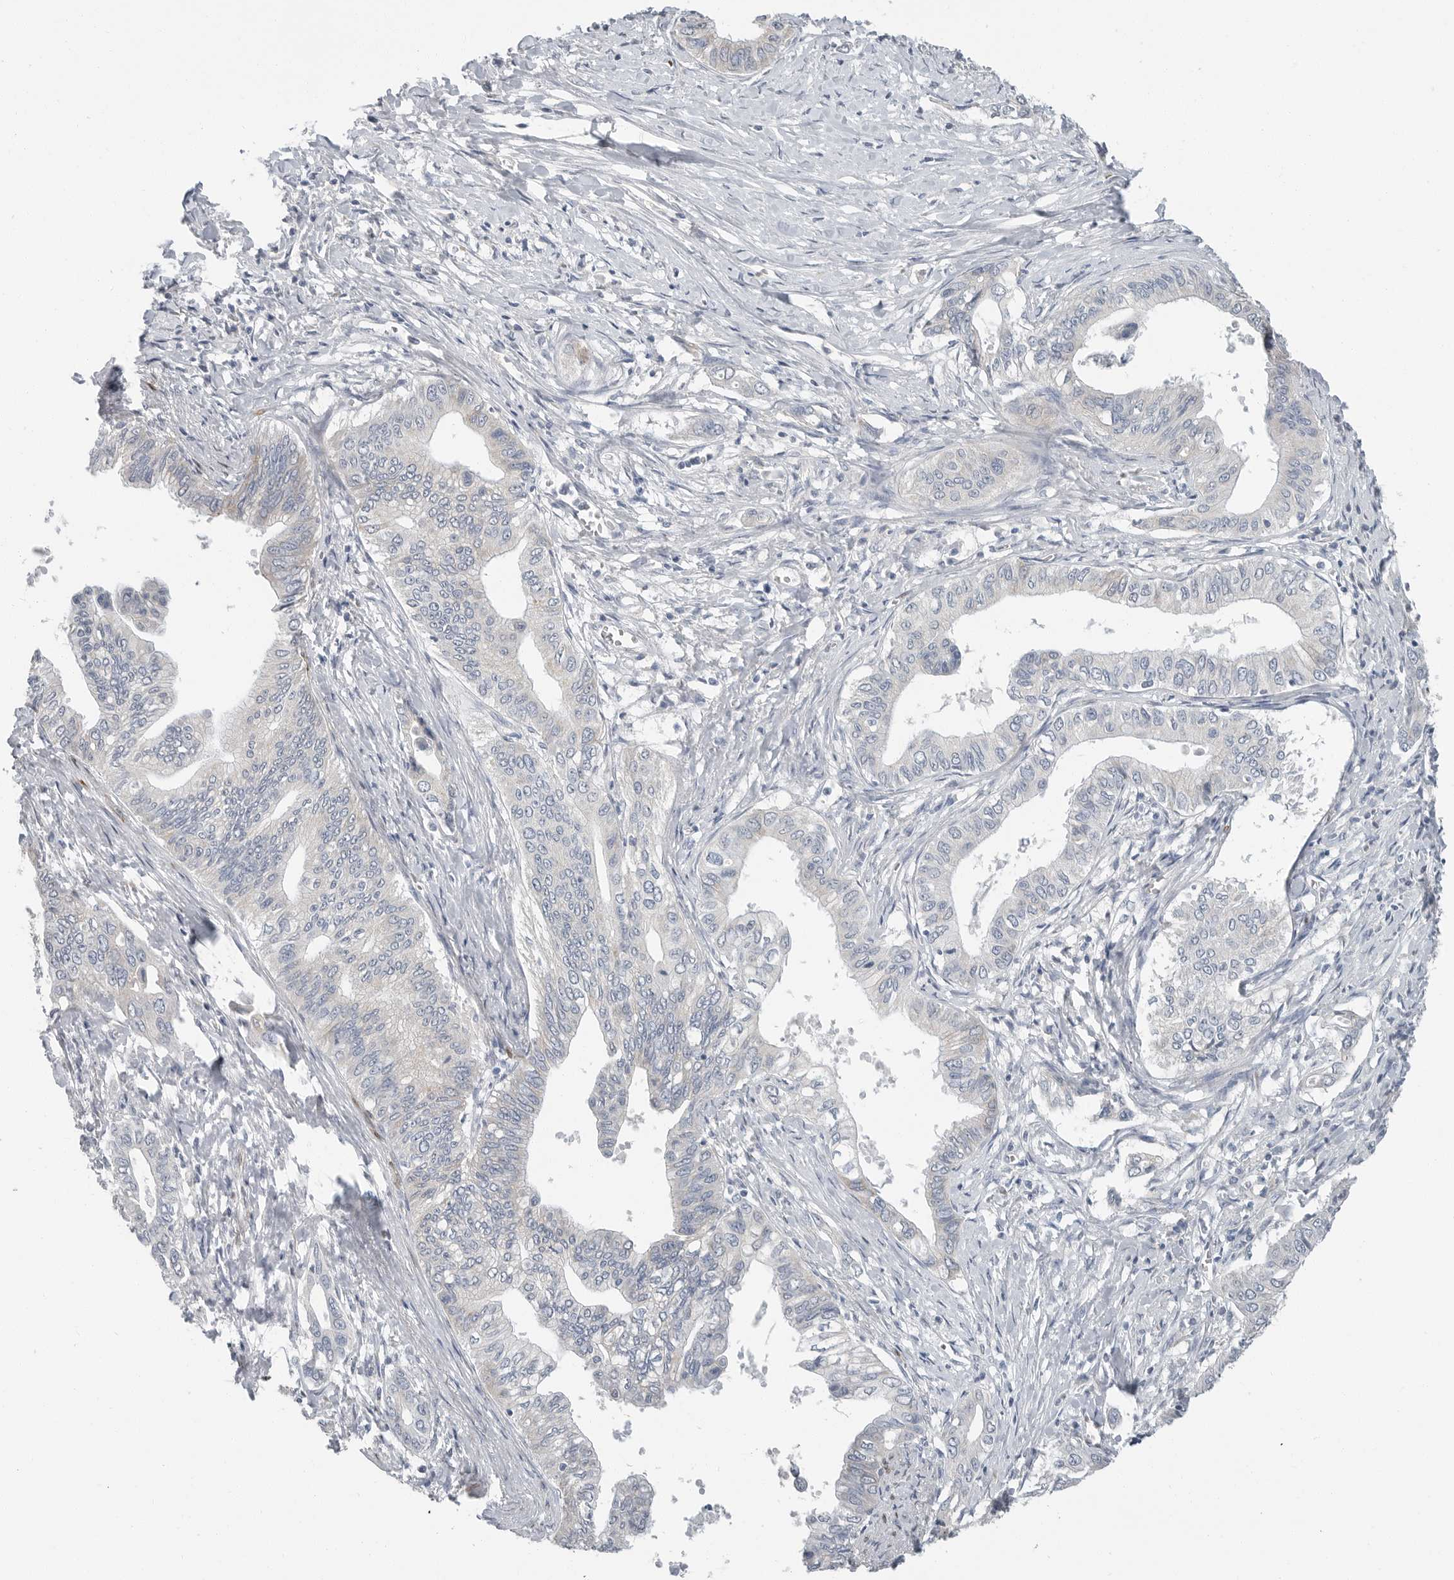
{"staining": {"intensity": "negative", "quantity": "none", "location": "none"}, "tissue": "pancreatic cancer", "cell_type": "Tumor cells", "image_type": "cancer", "snomed": [{"axis": "morphology", "description": "Normal tissue, NOS"}, {"axis": "morphology", "description": "Adenocarcinoma, NOS"}, {"axis": "topography", "description": "Pancreas"}, {"axis": "topography", "description": "Peripheral nerve tissue"}], "caption": "Image shows no significant protein positivity in tumor cells of adenocarcinoma (pancreatic).", "gene": "PLN", "patient": {"sex": "male", "age": 59}}